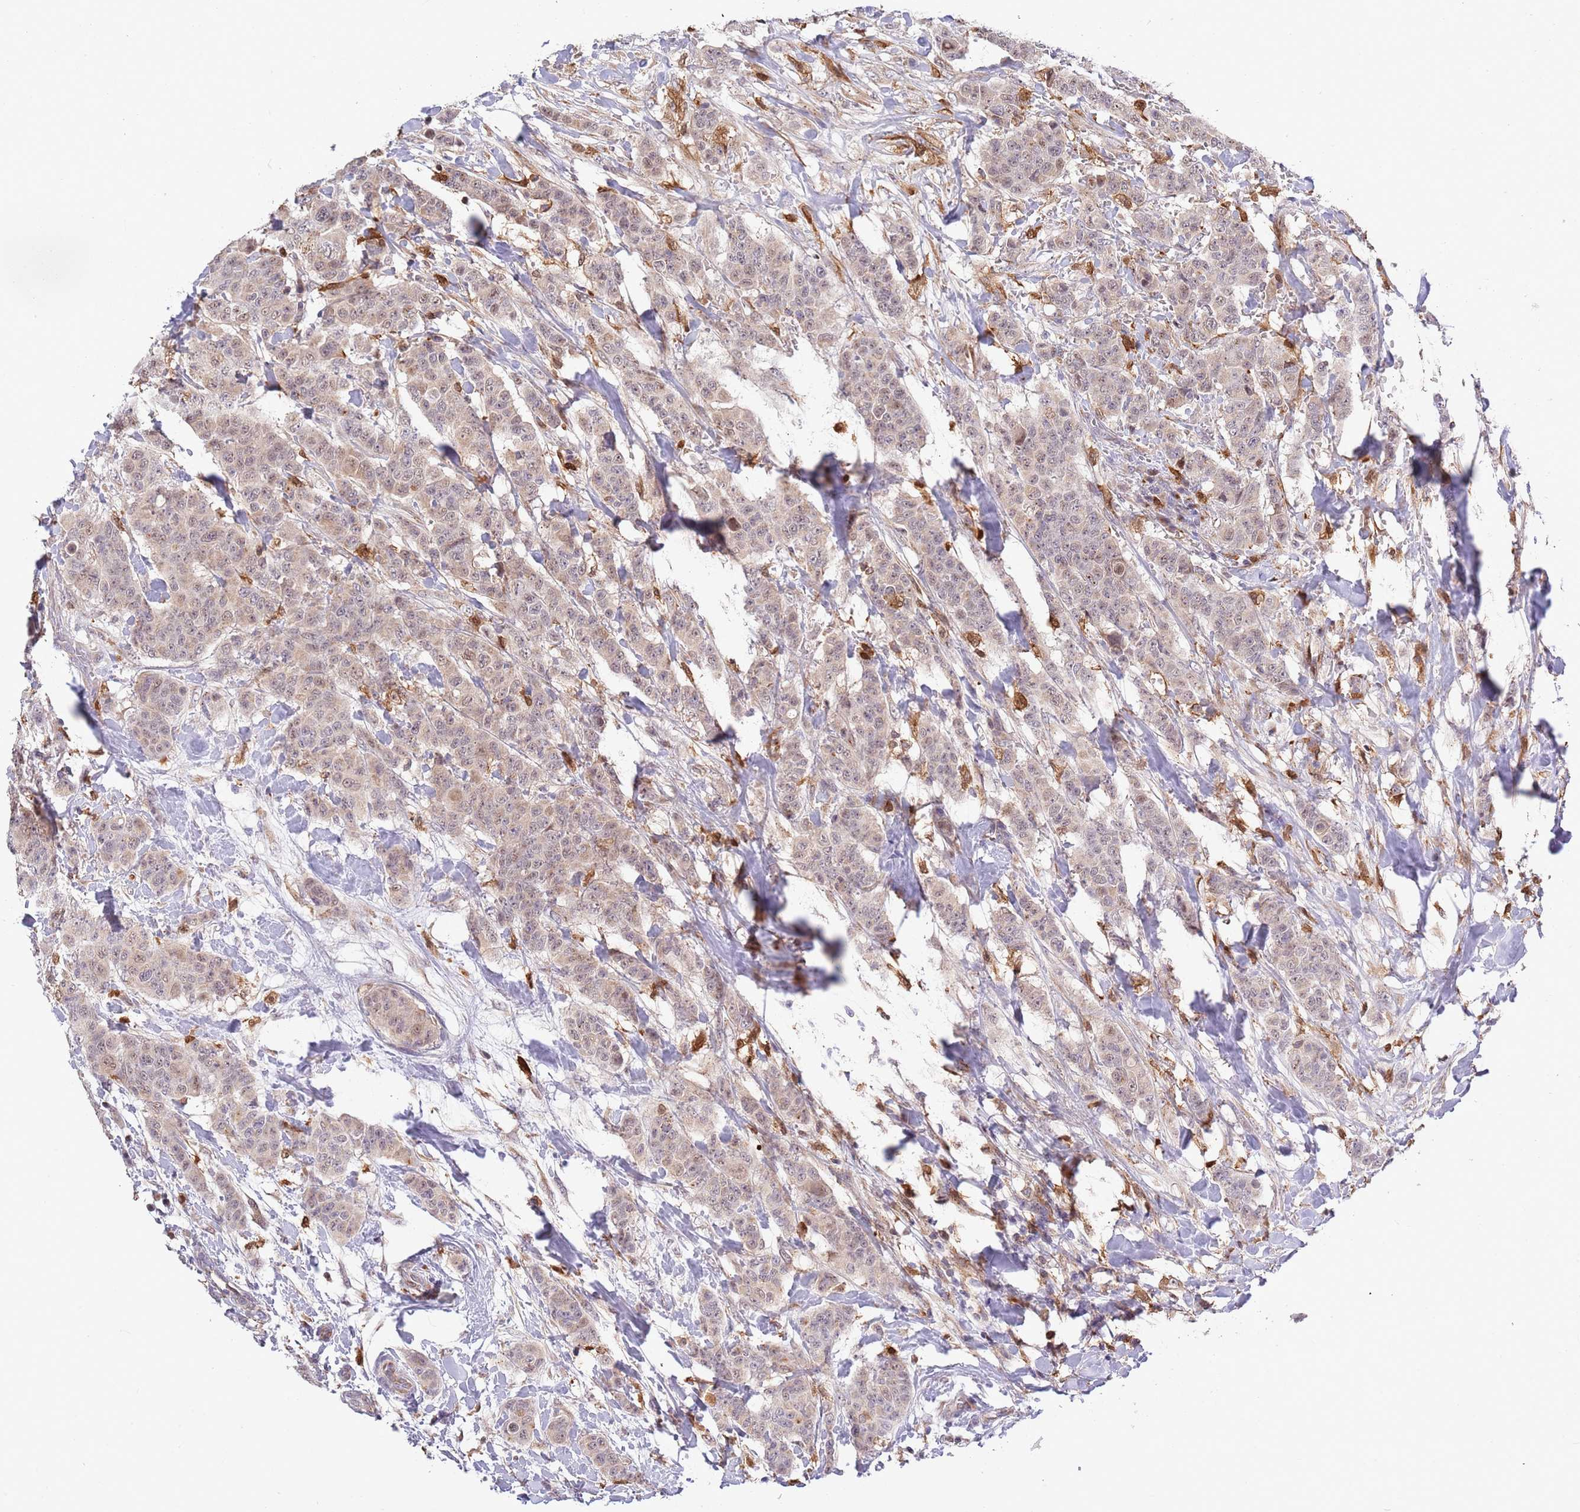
{"staining": {"intensity": "weak", "quantity": "<25%", "location": "nuclear"}, "tissue": "breast cancer", "cell_type": "Tumor cells", "image_type": "cancer", "snomed": [{"axis": "morphology", "description": "Duct carcinoma"}, {"axis": "topography", "description": "Breast"}], "caption": "Breast cancer was stained to show a protein in brown. There is no significant expression in tumor cells.", "gene": "CCNJL", "patient": {"sex": "female", "age": 40}}